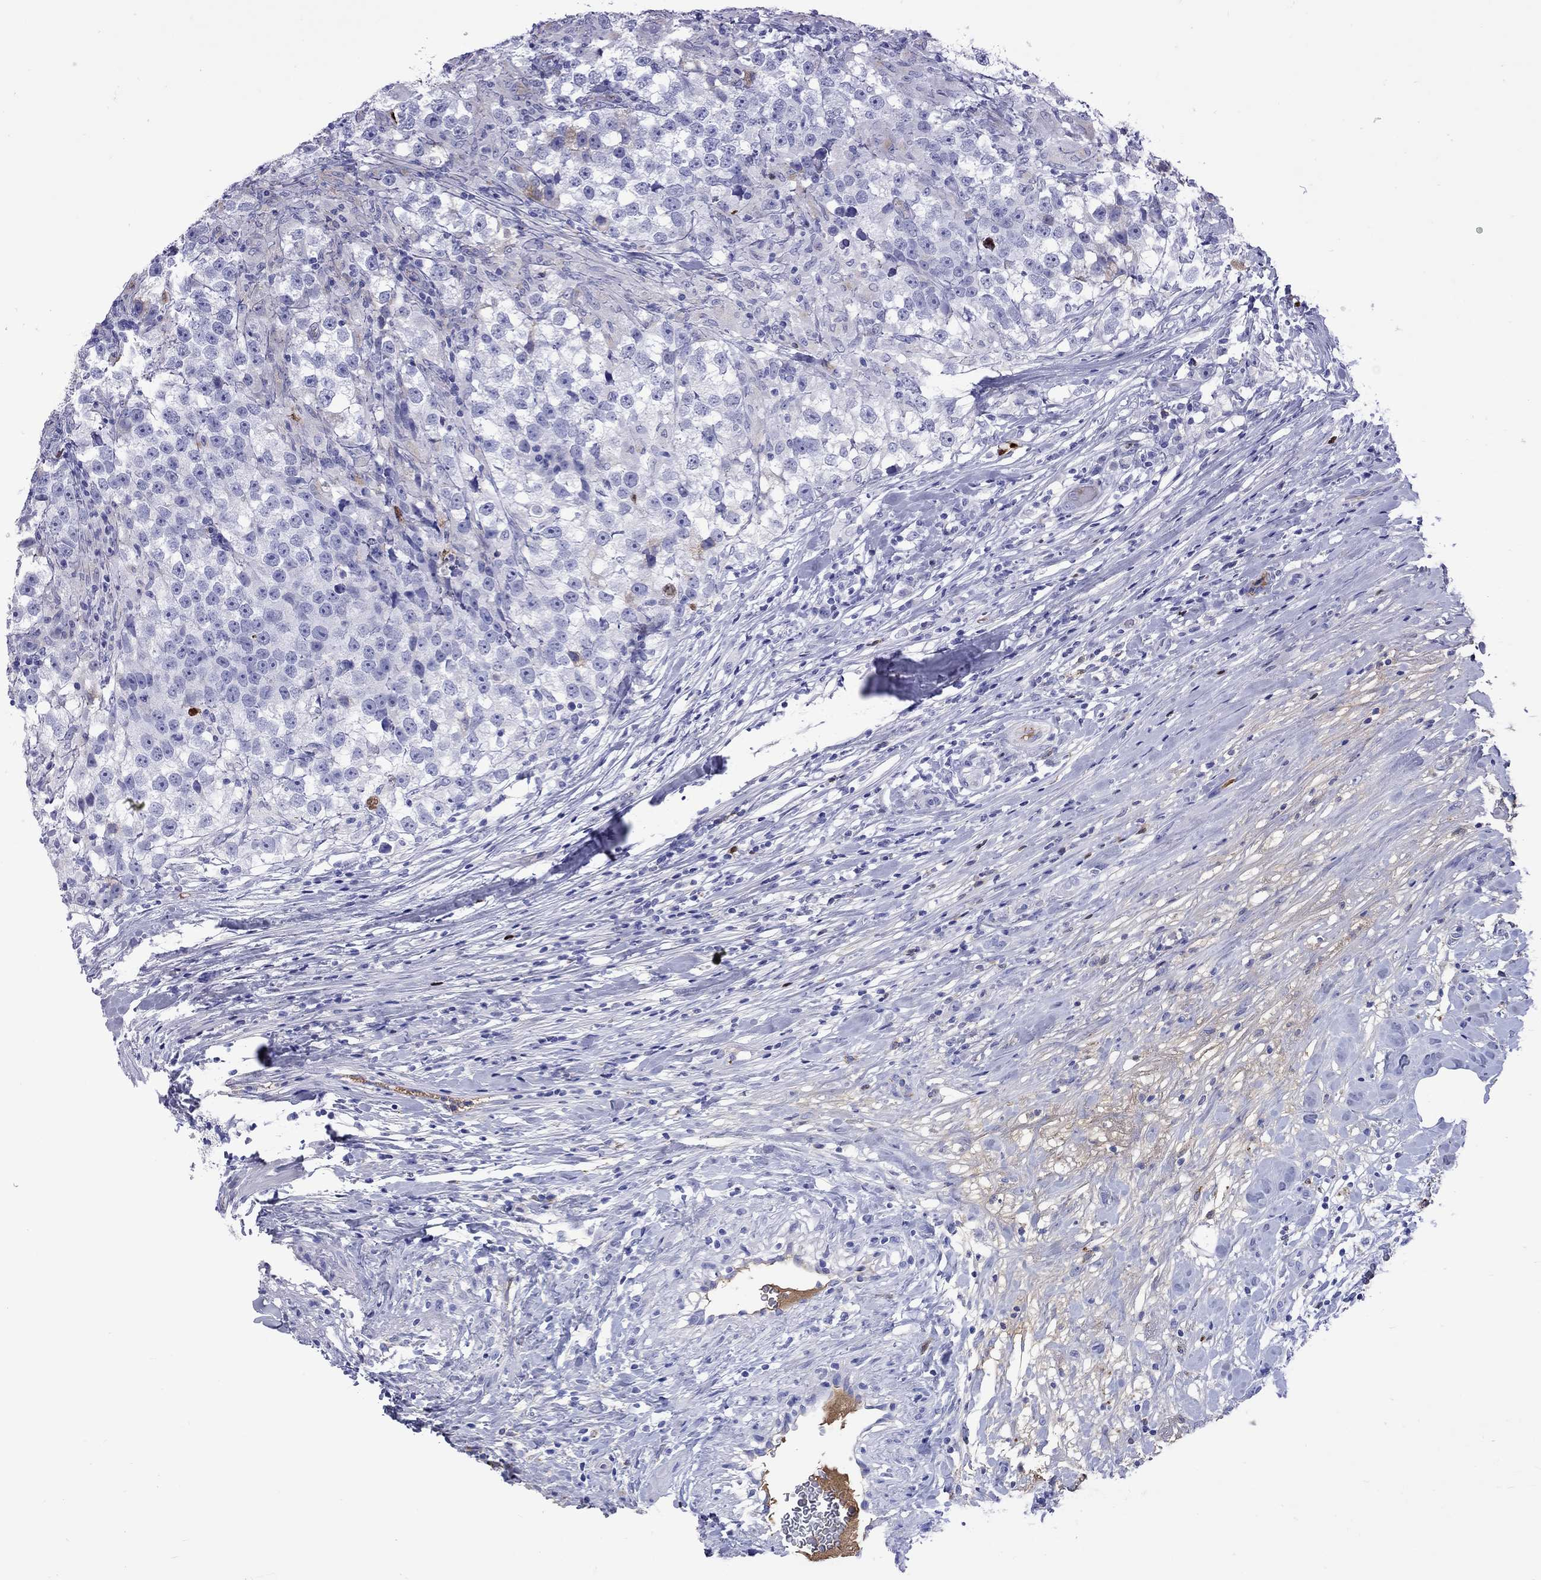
{"staining": {"intensity": "negative", "quantity": "none", "location": "none"}, "tissue": "testis cancer", "cell_type": "Tumor cells", "image_type": "cancer", "snomed": [{"axis": "morphology", "description": "Seminoma, NOS"}, {"axis": "topography", "description": "Testis"}], "caption": "The image displays no significant positivity in tumor cells of testis cancer.", "gene": "SERPINA3", "patient": {"sex": "male", "age": 46}}